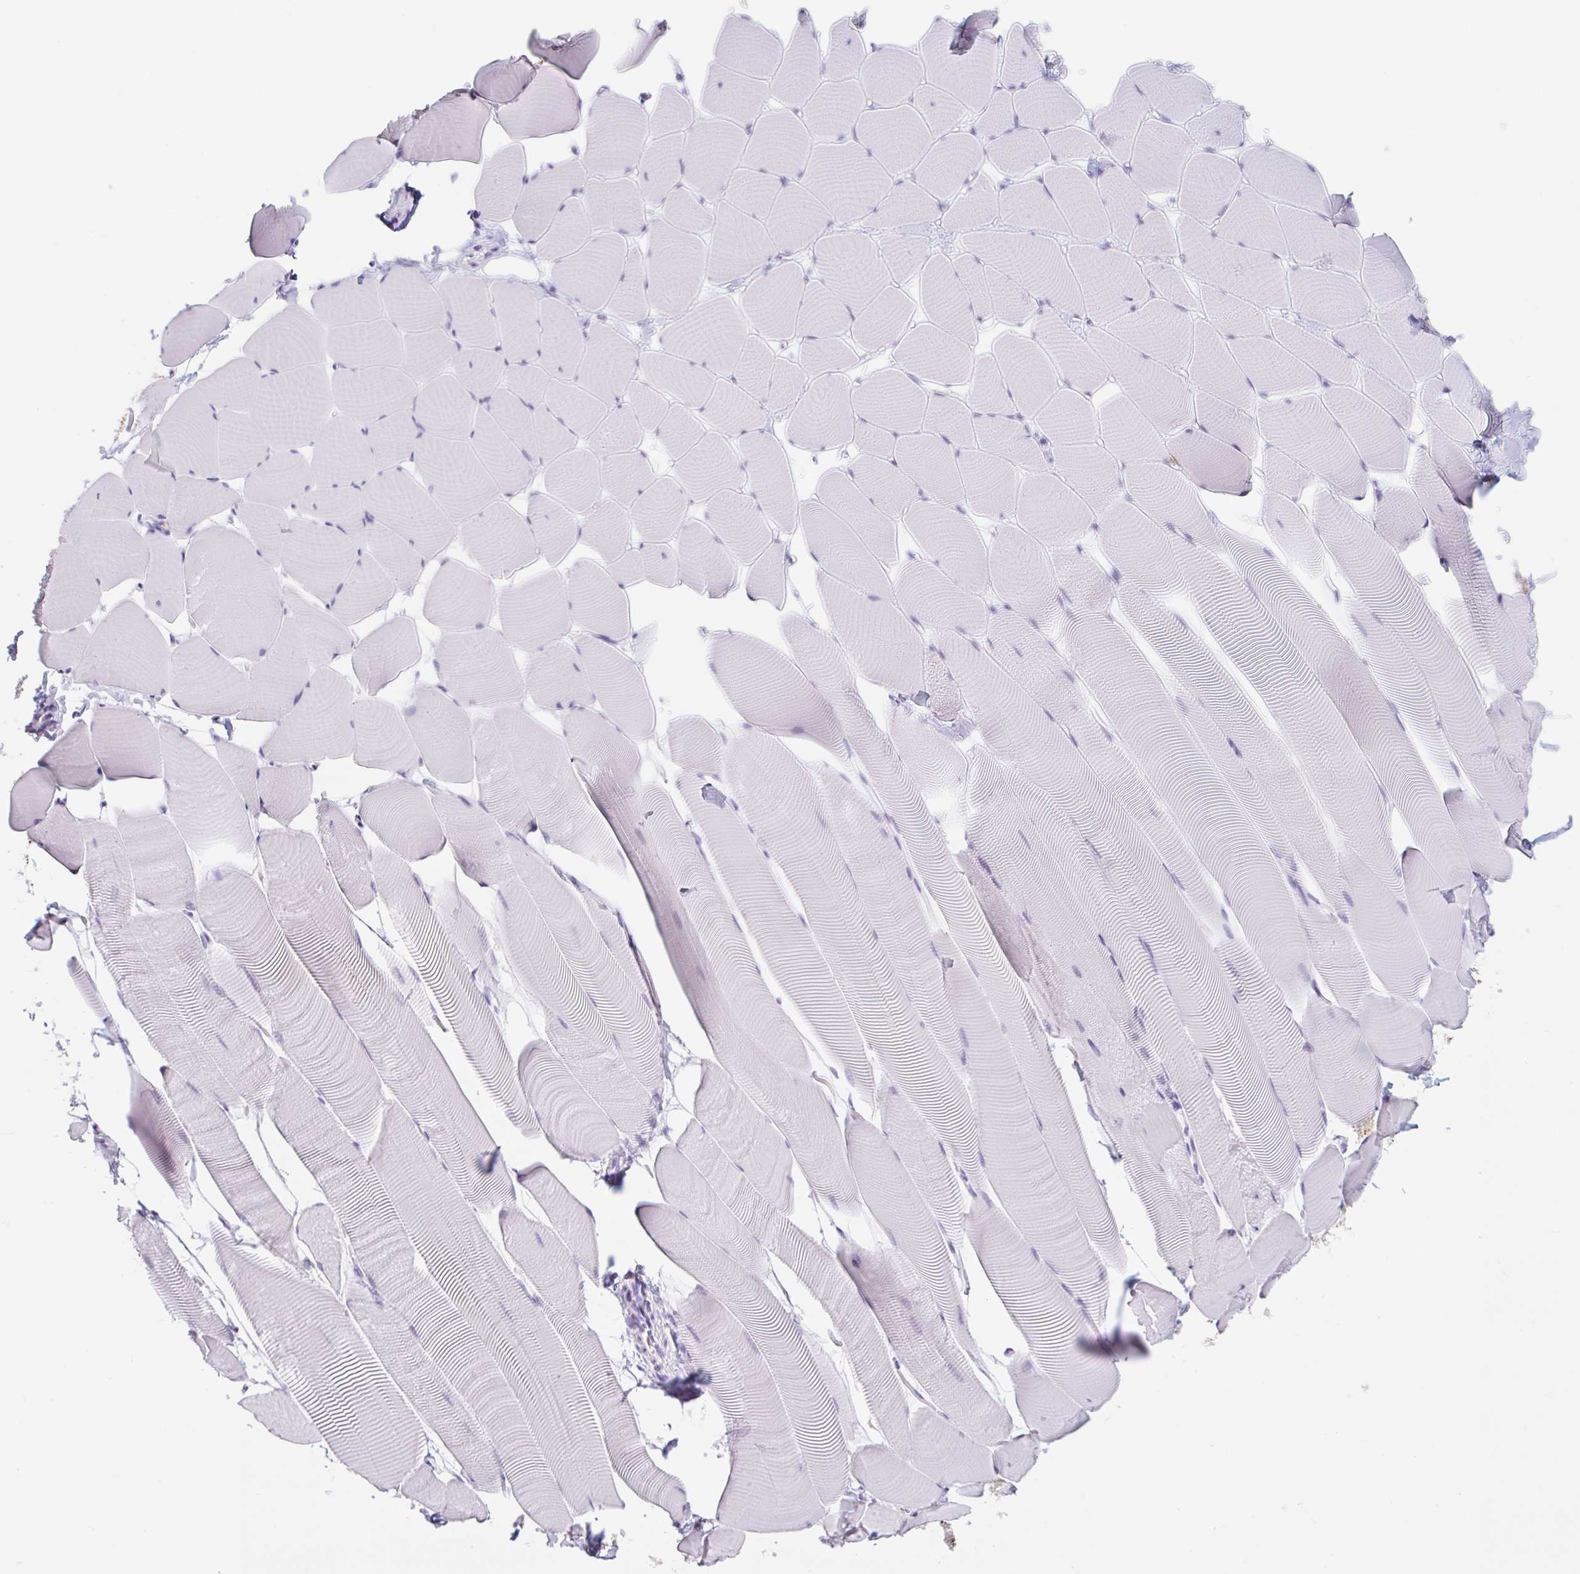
{"staining": {"intensity": "negative", "quantity": "none", "location": "none"}, "tissue": "skeletal muscle", "cell_type": "Myocytes", "image_type": "normal", "snomed": [{"axis": "morphology", "description": "Normal tissue, NOS"}, {"axis": "topography", "description": "Skeletal muscle"}], "caption": "Immunohistochemistry (IHC) of normal skeletal muscle reveals no staining in myocytes.", "gene": "EMC4", "patient": {"sex": "male", "age": 25}}